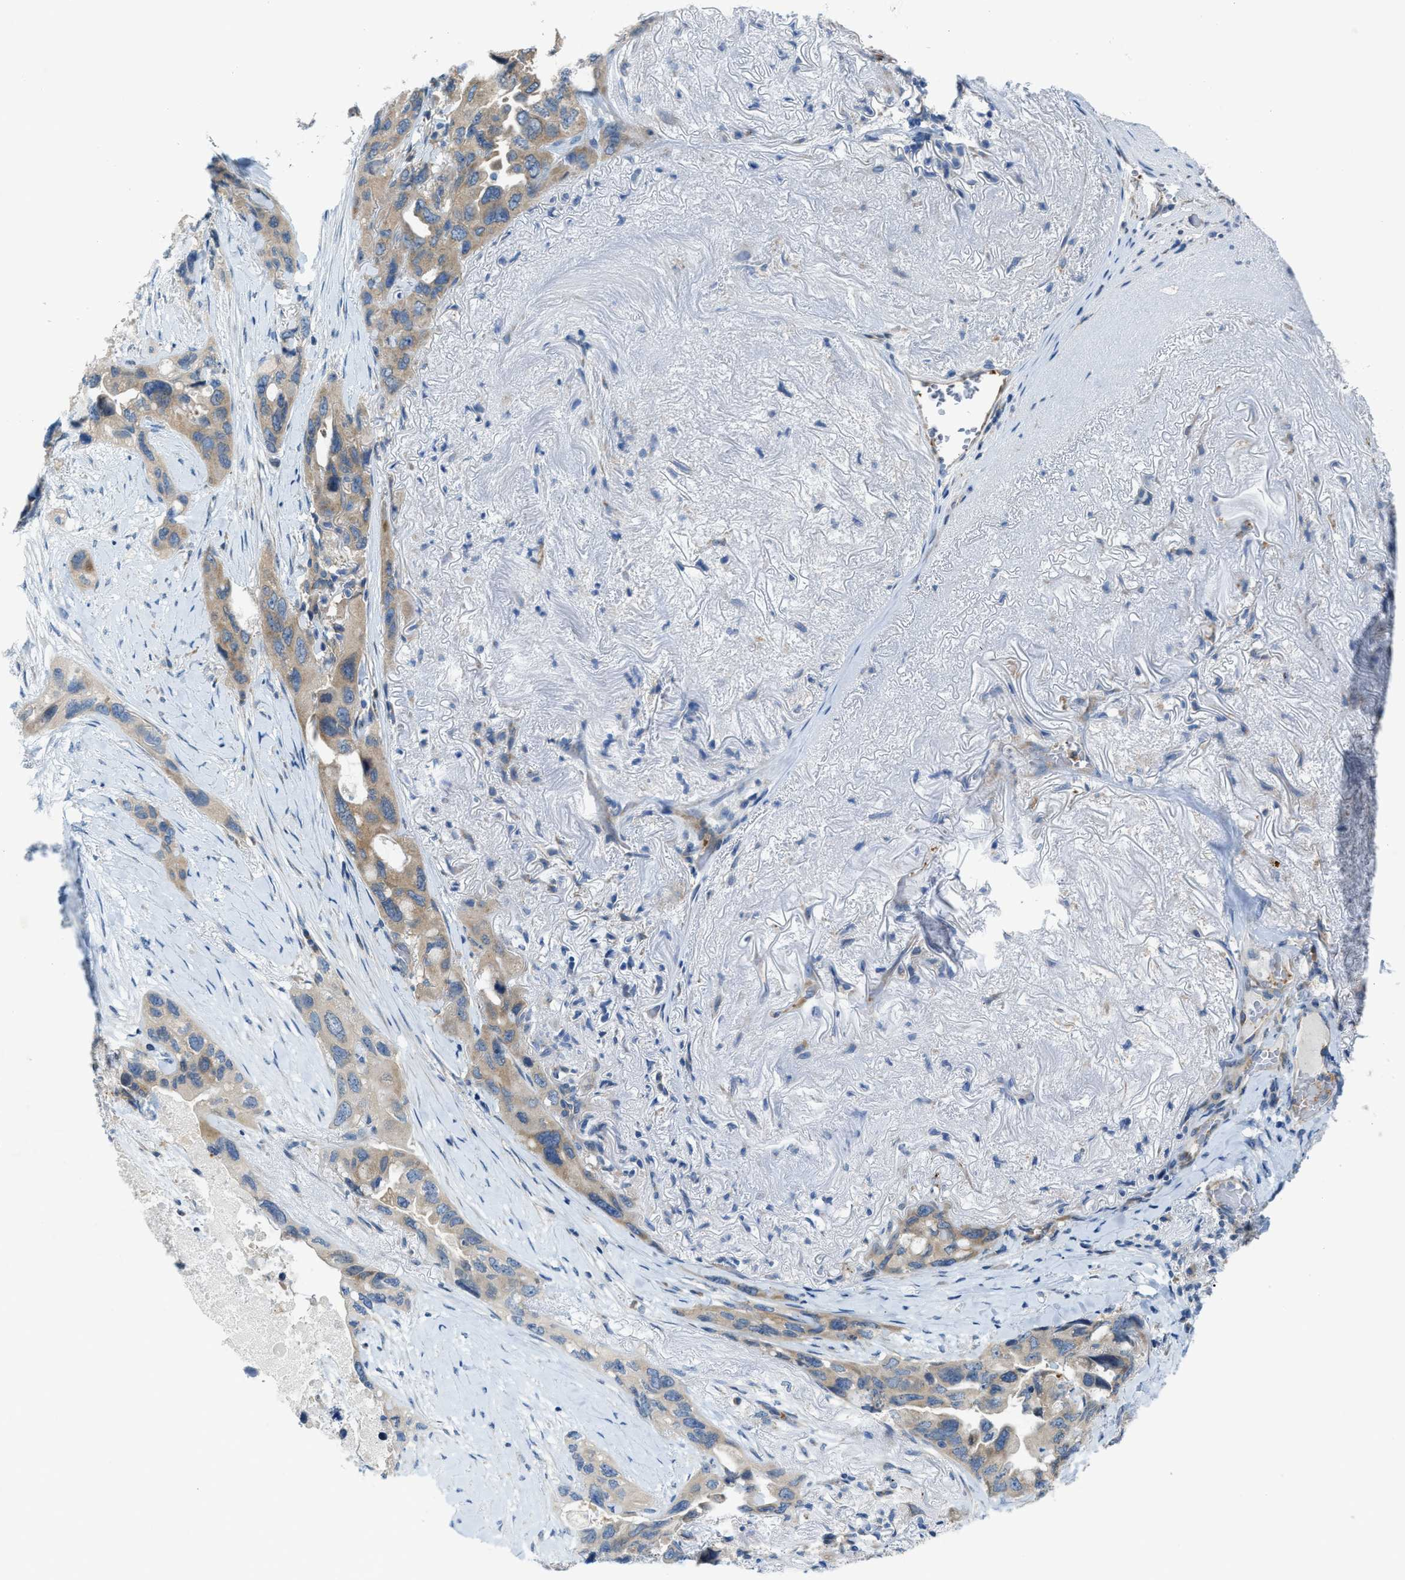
{"staining": {"intensity": "weak", "quantity": "25%-75%", "location": "cytoplasmic/membranous"}, "tissue": "lung cancer", "cell_type": "Tumor cells", "image_type": "cancer", "snomed": [{"axis": "morphology", "description": "Squamous cell carcinoma, NOS"}, {"axis": "topography", "description": "Lung"}], "caption": "Immunohistochemistry of human lung cancer (squamous cell carcinoma) reveals low levels of weak cytoplasmic/membranous expression in approximately 25%-75% of tumor cells.", "gene": "KLHDC10", "patient": {"sex": "female", "age": 73}}